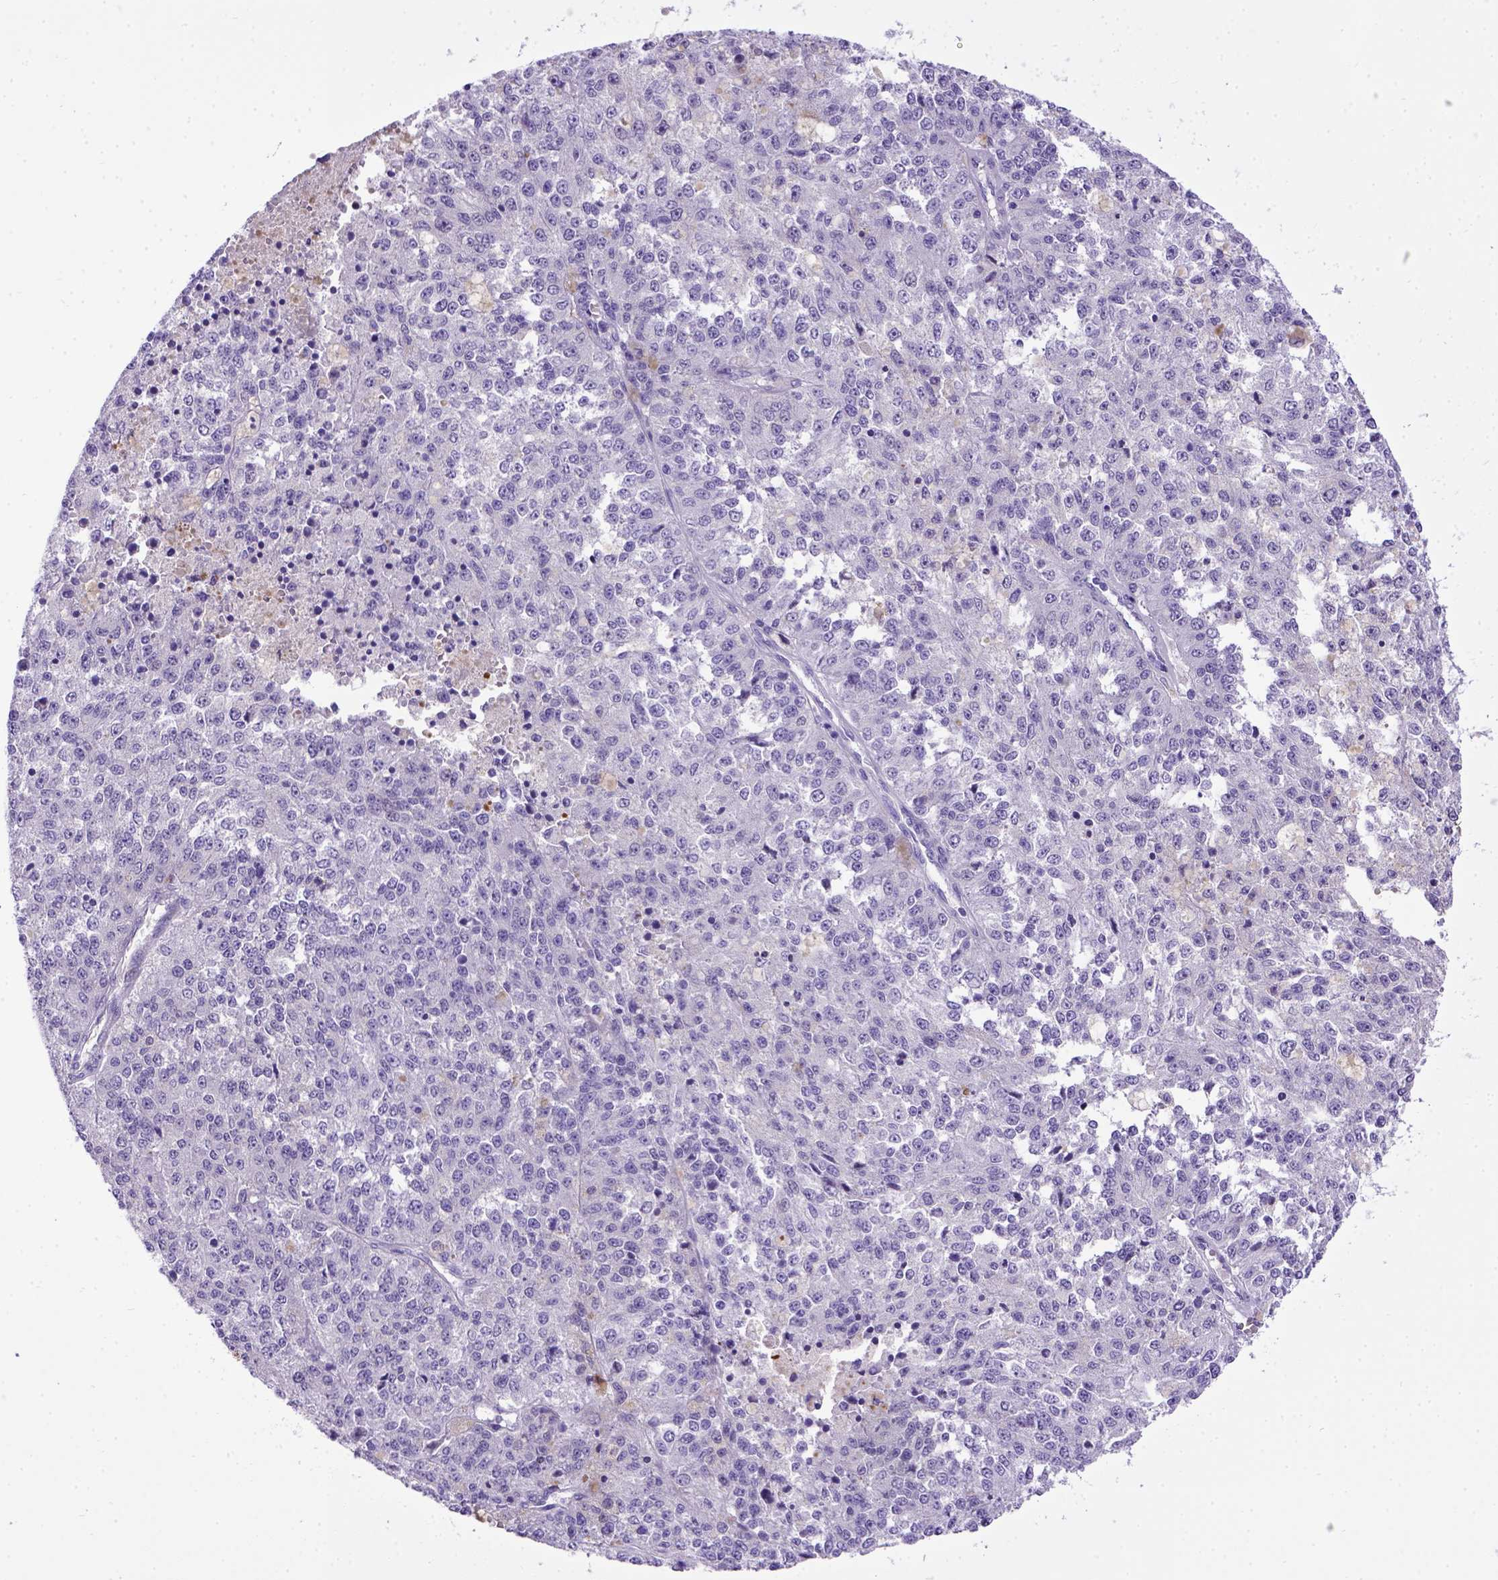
{"staining": {"intensity": "negative", "quantity": "none", "location": "none"}, "tissue": "melanoma", "cell_type": "Tumor cells", "image_type": "cancer", "snomed": [{"axis": "morphology", "description": "Malignant melanoma, Metastatic site"}, {"axis": "topography", "description": "Lymph node"}], "caption": "DAB immunohistochemical staining of malignant melanoma (metastatic site) displays no significant staining in tumor cells.", "gene": "ADAM12", "patient": {"sex": "female", "age": 64}}